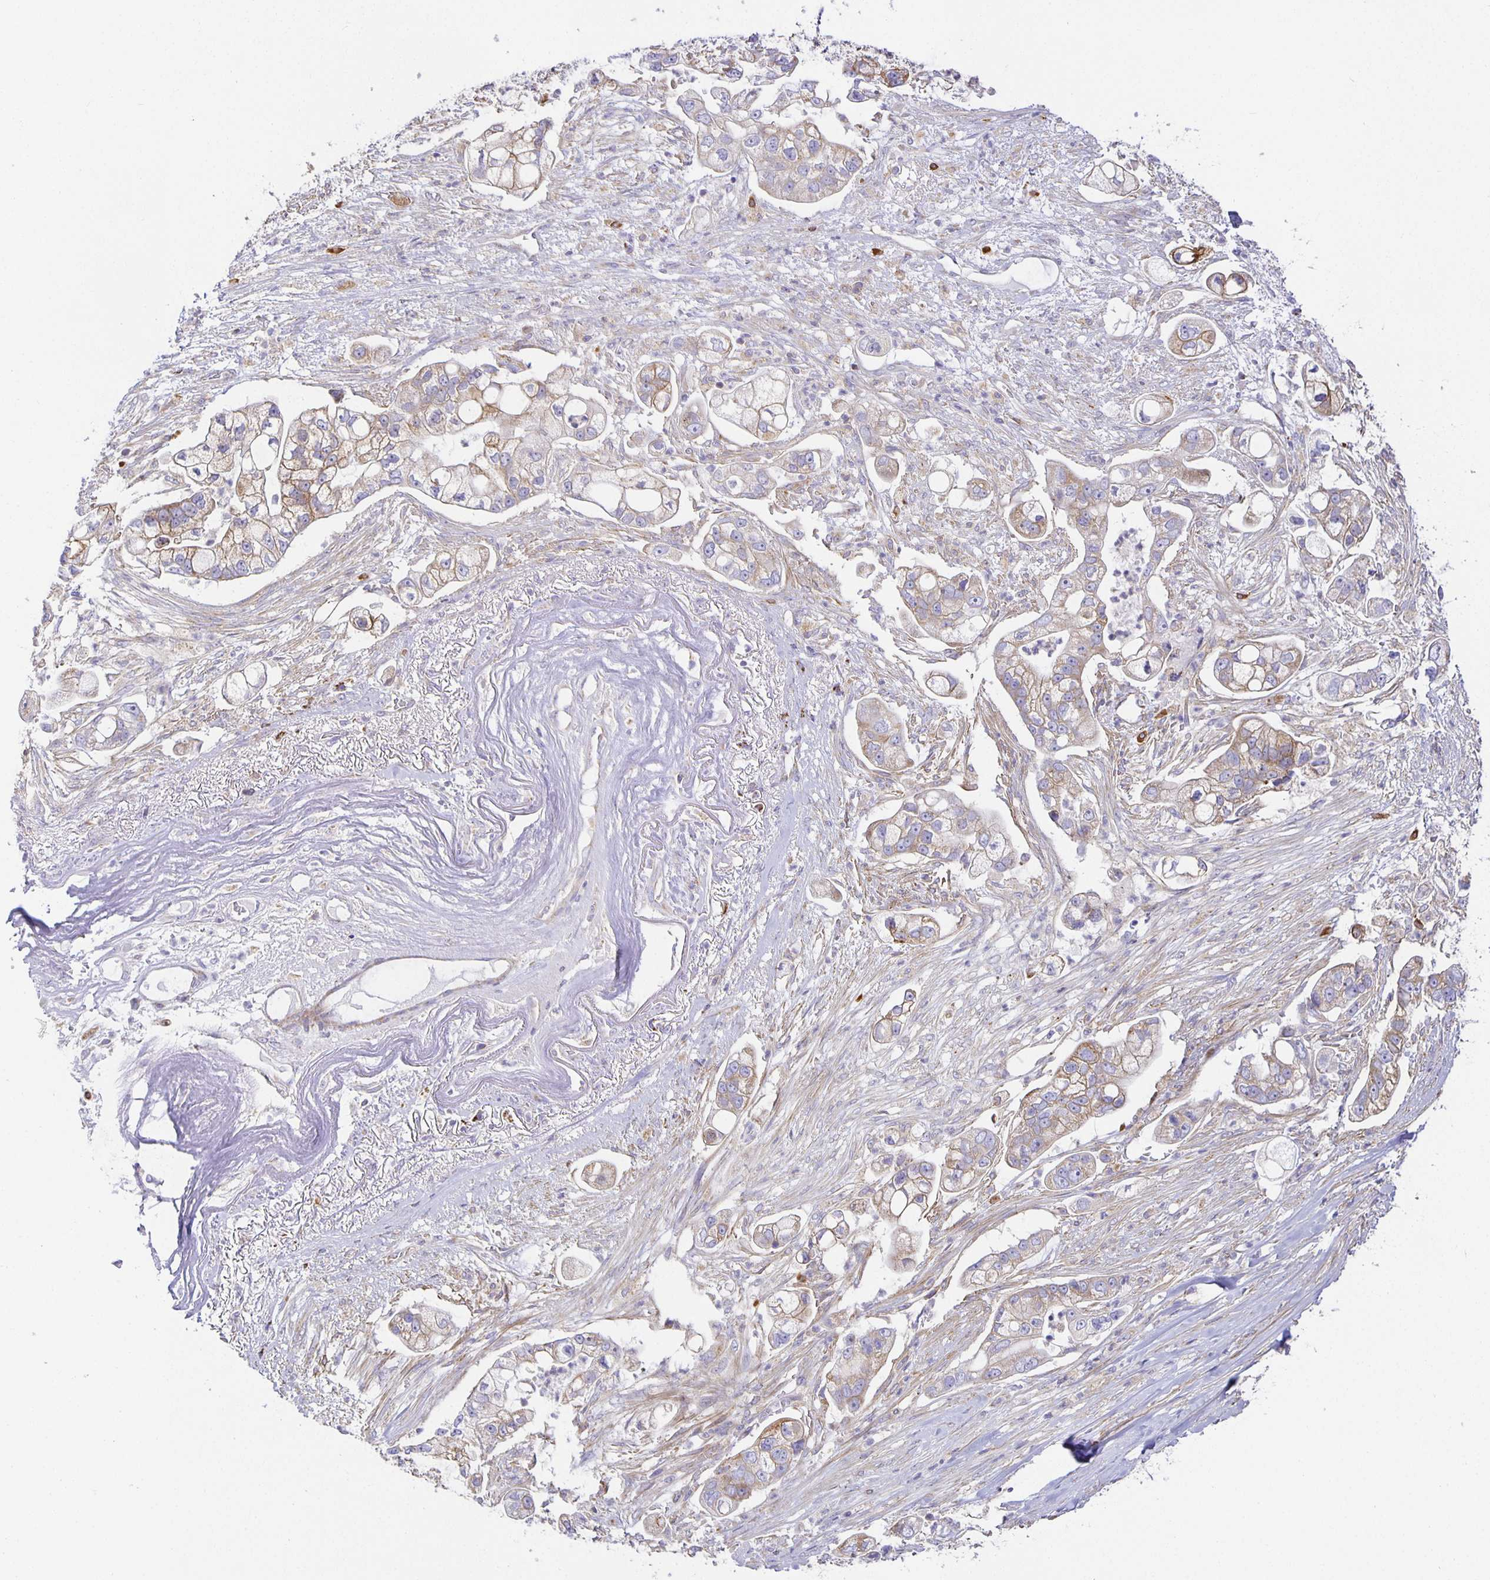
{"staining": {"intensity": "weak", "quantity": "25%-75%", "location": "cytoplasmic/membranous"}, "tissue": "pancreatic cancer", "cell_type": "Tumor cells", "image_type": "cancer", "snomed": [{"axis": "morphology", "description": "Adenocarcinoma, NOS"}, {"axis": "topography", "description": "Pancreas"}], "caption": "Weak cytoplasmic/membranous positivity for a protein is seen in approximately 25%-75% of tumor cells of pancreatic cancer (adenocarcinoma) using immunohistochemistry.", "gene": "FLRT3", "patient": {"sex": "female", "age": 69}}